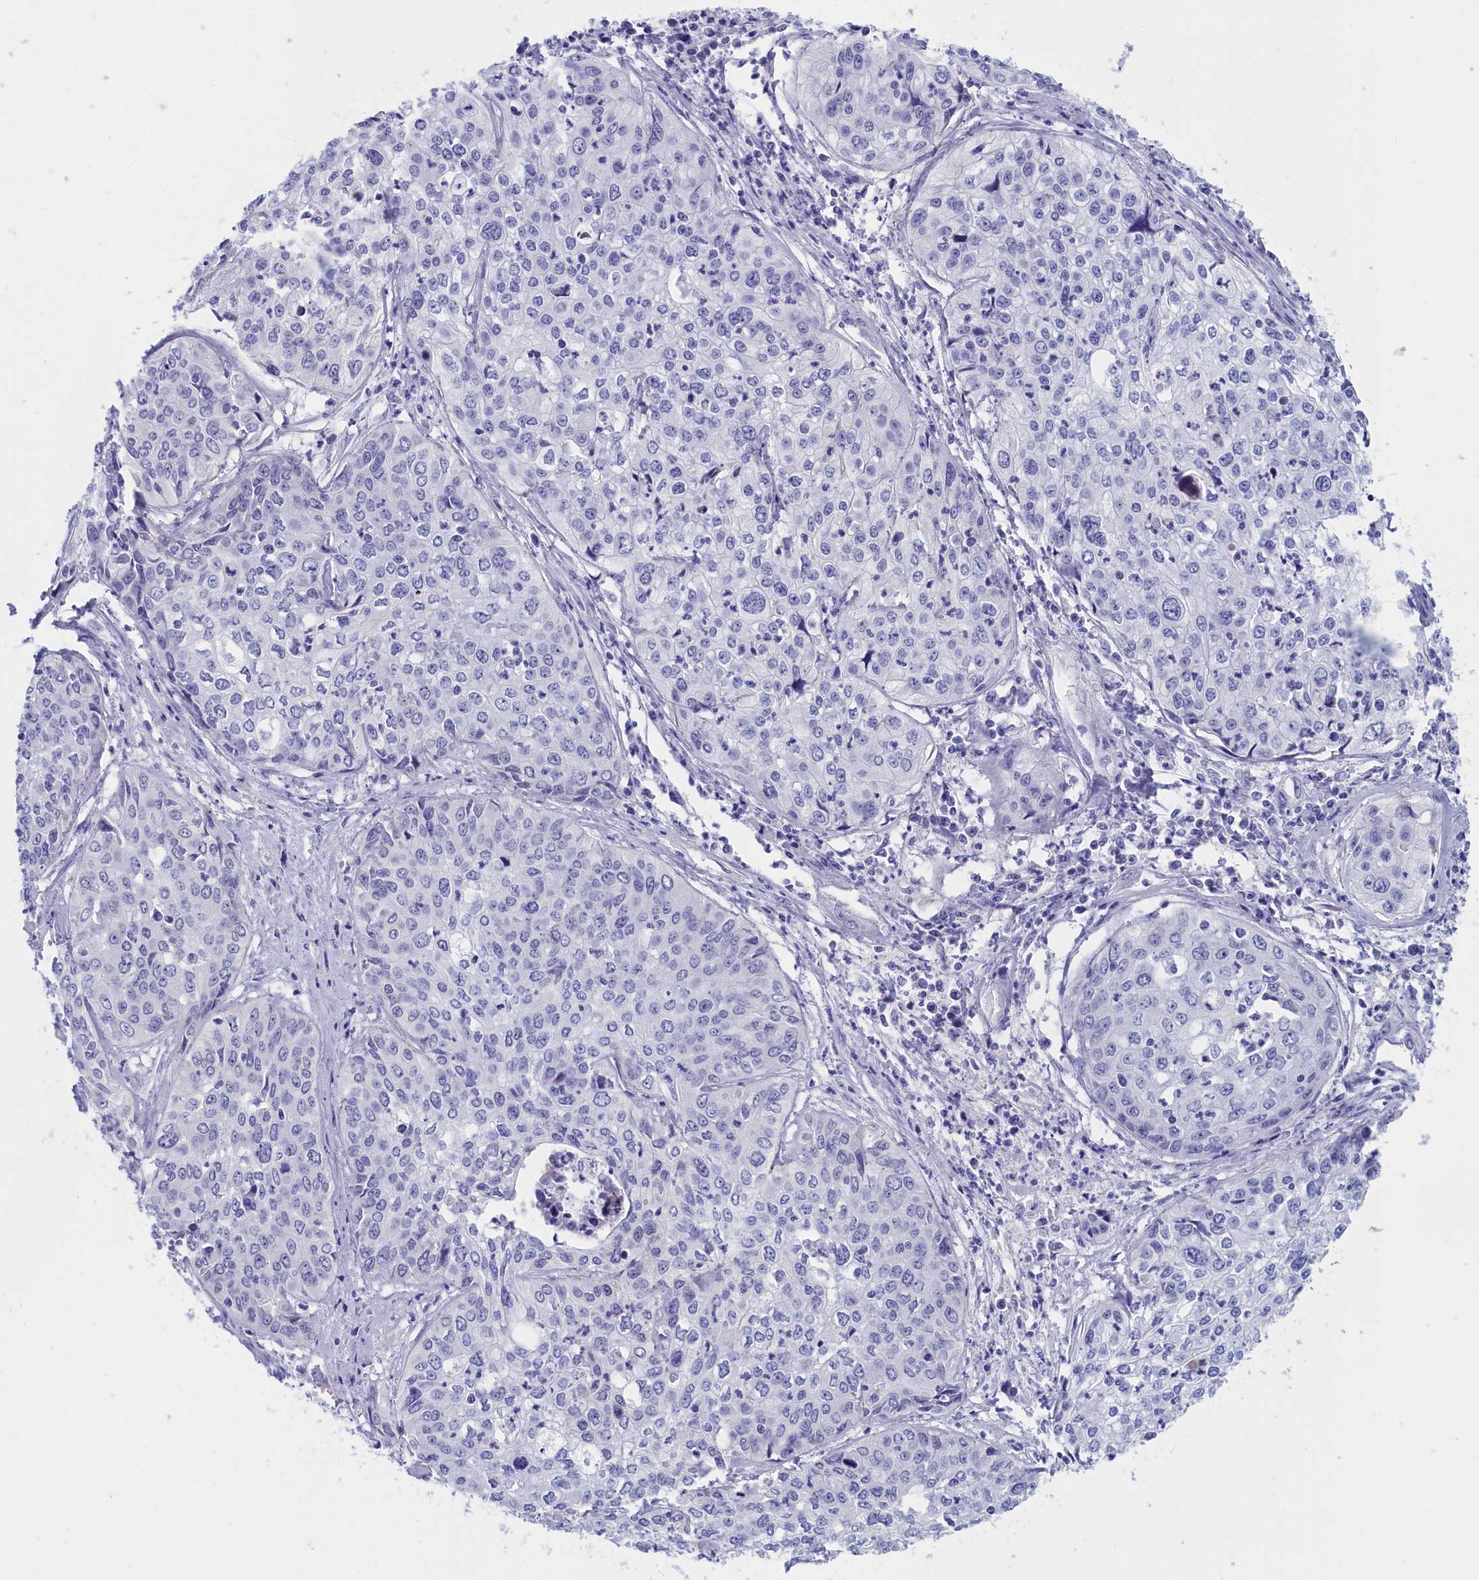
{"staining": {"intensity": "negative", "quantity": "none", "location": "none"}, "tissue": "cervical cancer", "cell_type": "Tumor cells", "image_type": "cancer", "snomed": [{"axis": "morphology", "description": "Squamous cell carcinoma, NOS"}, {"axis": "topography", "description": "Cervix"}], "caption": "DAB immunohistochemical staining of human cervical cancer exhibits no significant positivity in tumor cells. (DAB immunohistochemistry visualized using brightfield microscopy, high magnification).", "gene": "ANKRD2", "patient": {"sex": "female", "age": 31}}